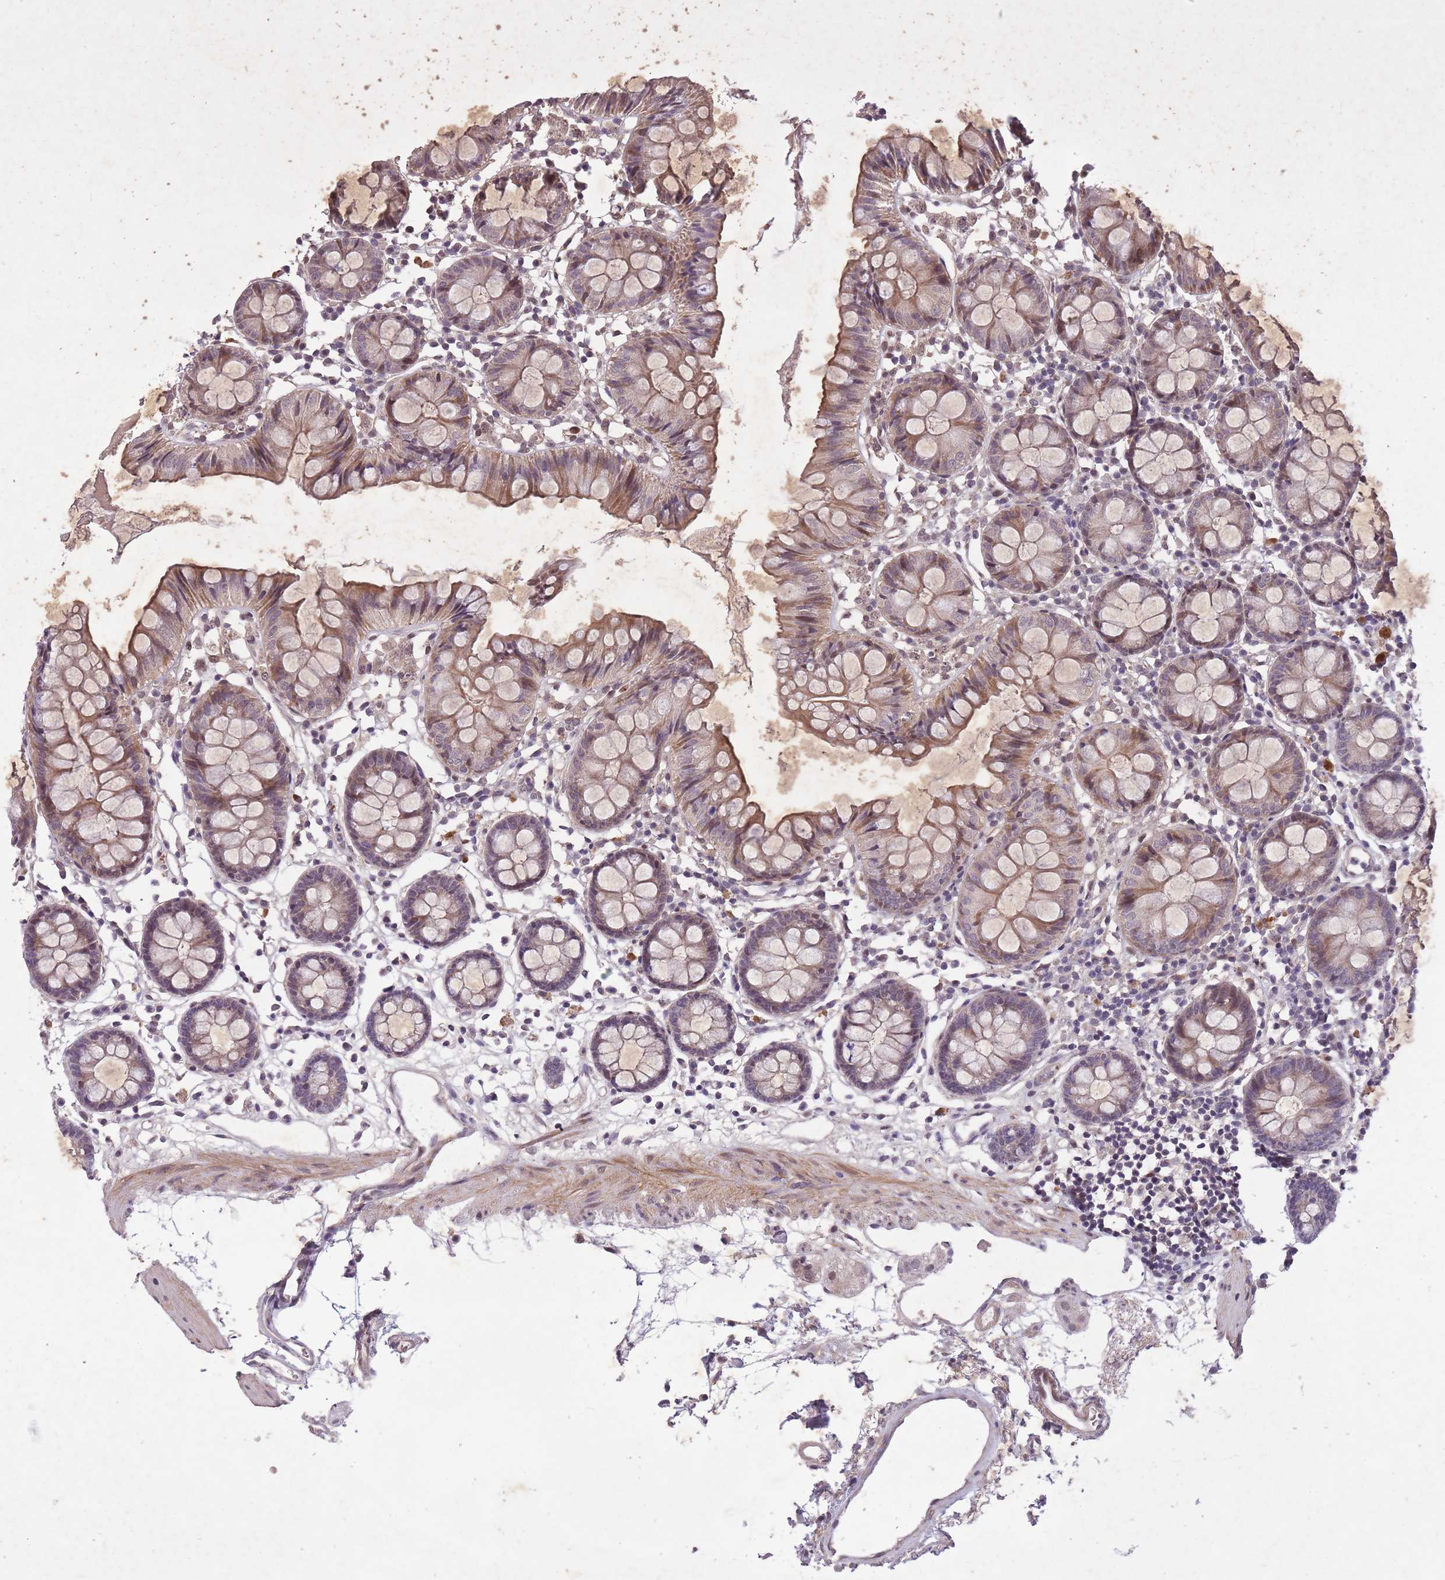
{"staining": {"intensity": "moderate", "quantity": "25%-75%", "location": "cytoplasmic/membranous"}, "tissue": "colon", "cell_type": "Endothelial cells", "image_type": "normal", "snomed": [{"axis": "morphology", "description": "Normal tissue, NOS"}, {"axis": "topography", "description": "Colon"}], "caption": "Immunohistochemical staining of benign colon shows medium levels of moderate cytoplasmic/membranous positivity in approximately 25%-75% of endothelial cells. (DAB (3,3'-diaminobenzidine) IHC with brightfield microscopy, high magnification).", "gene": "CBX6", "patient": {"sex": "female", "age": 84}}